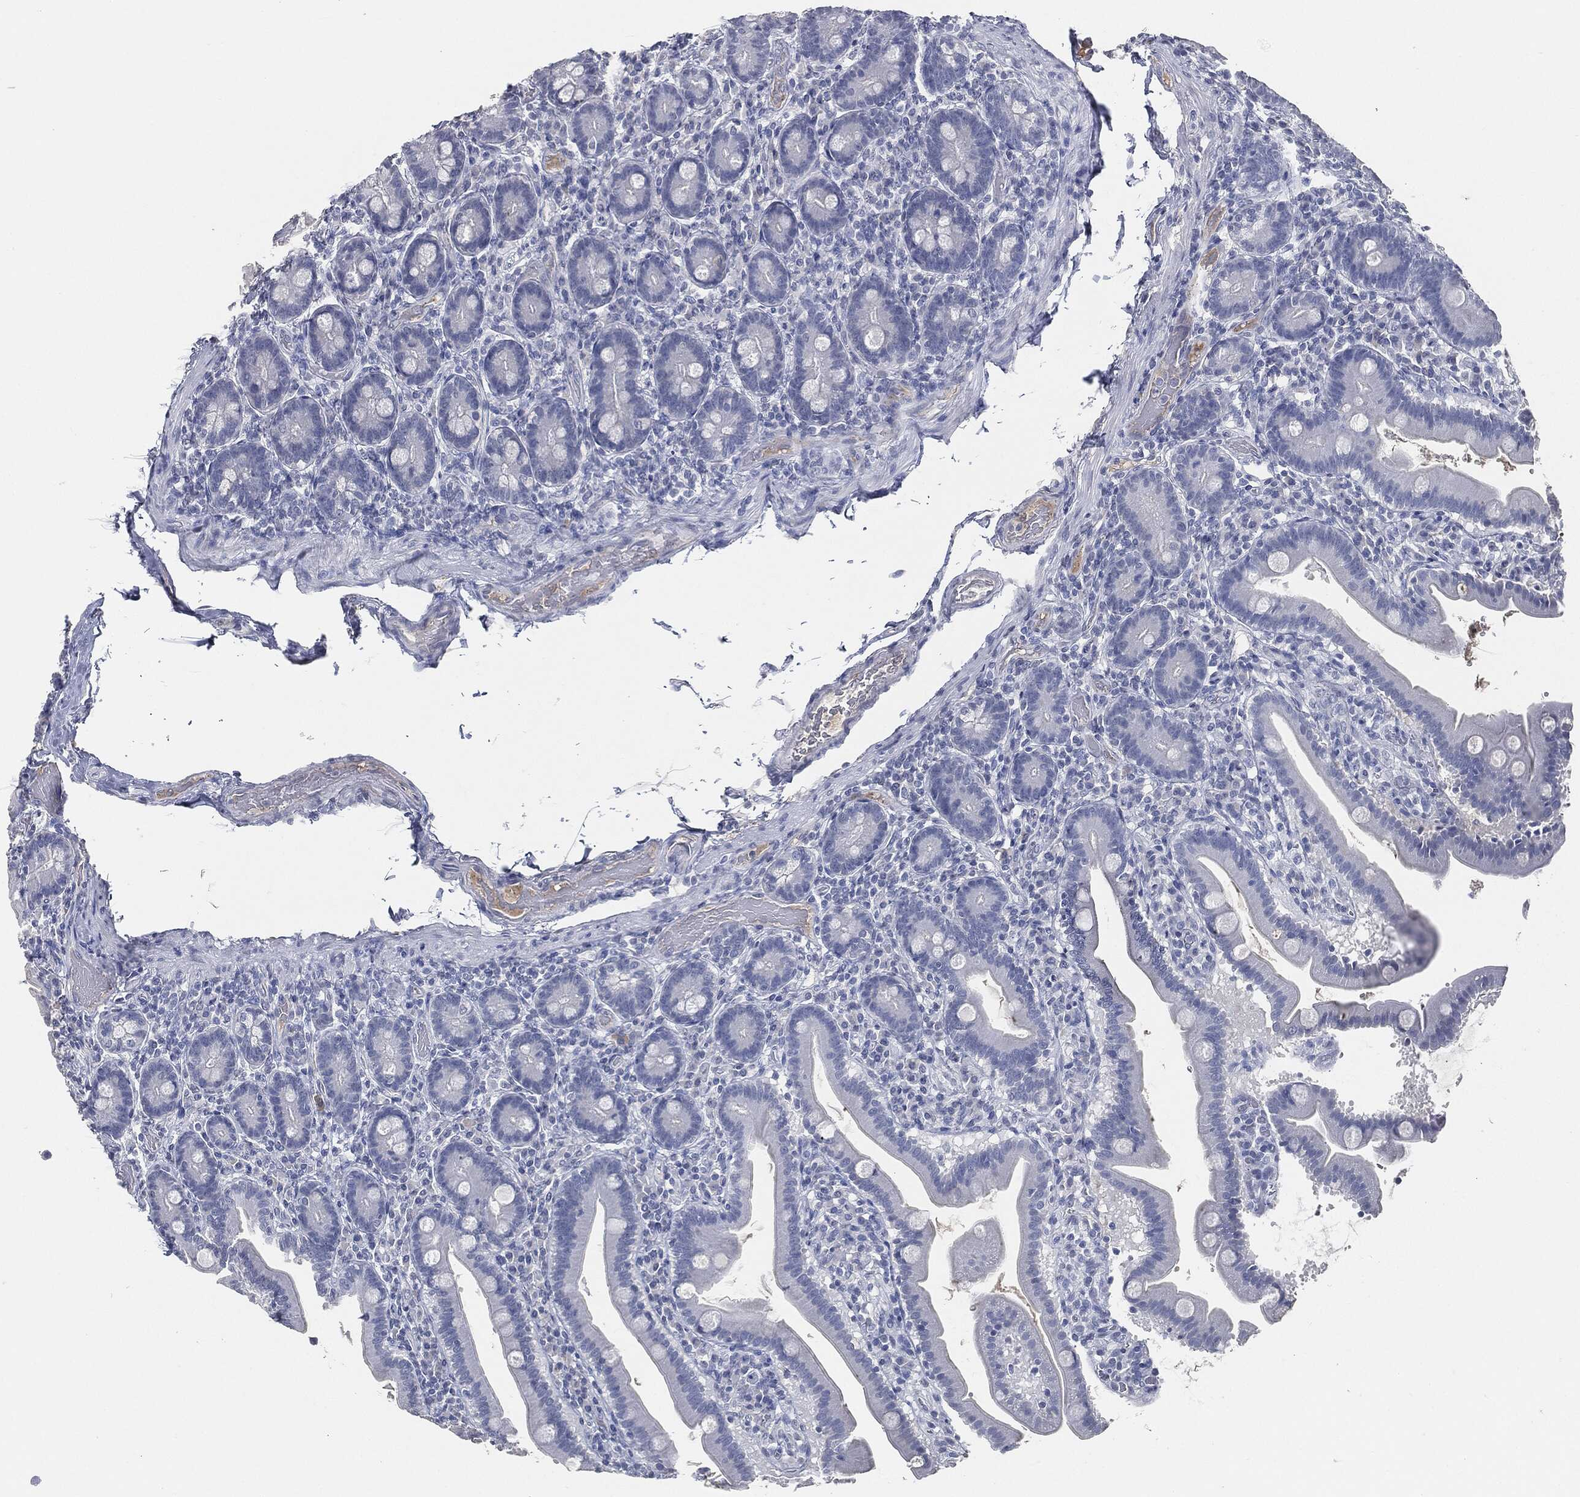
{"staining": {"intensity": "negative", "quantity": "none", "location": "none"}, "tissue": "small intestine", "cell_type": "Glandular cells", "image_type": "normal", "snomed": [{"axis": "morphology", "description": "Normal tissue, NOS"}, {"axis": "topography", "description": "Small intestine"}], "caption": "Immunohistochemistry (IHC) image of unremarkable small intestine: human small intestine stained with DAB reveals no significant protein staining in glandular cells.", "gene": "SIGLEC7", "patient": {"sex": "male", "age": 66}}